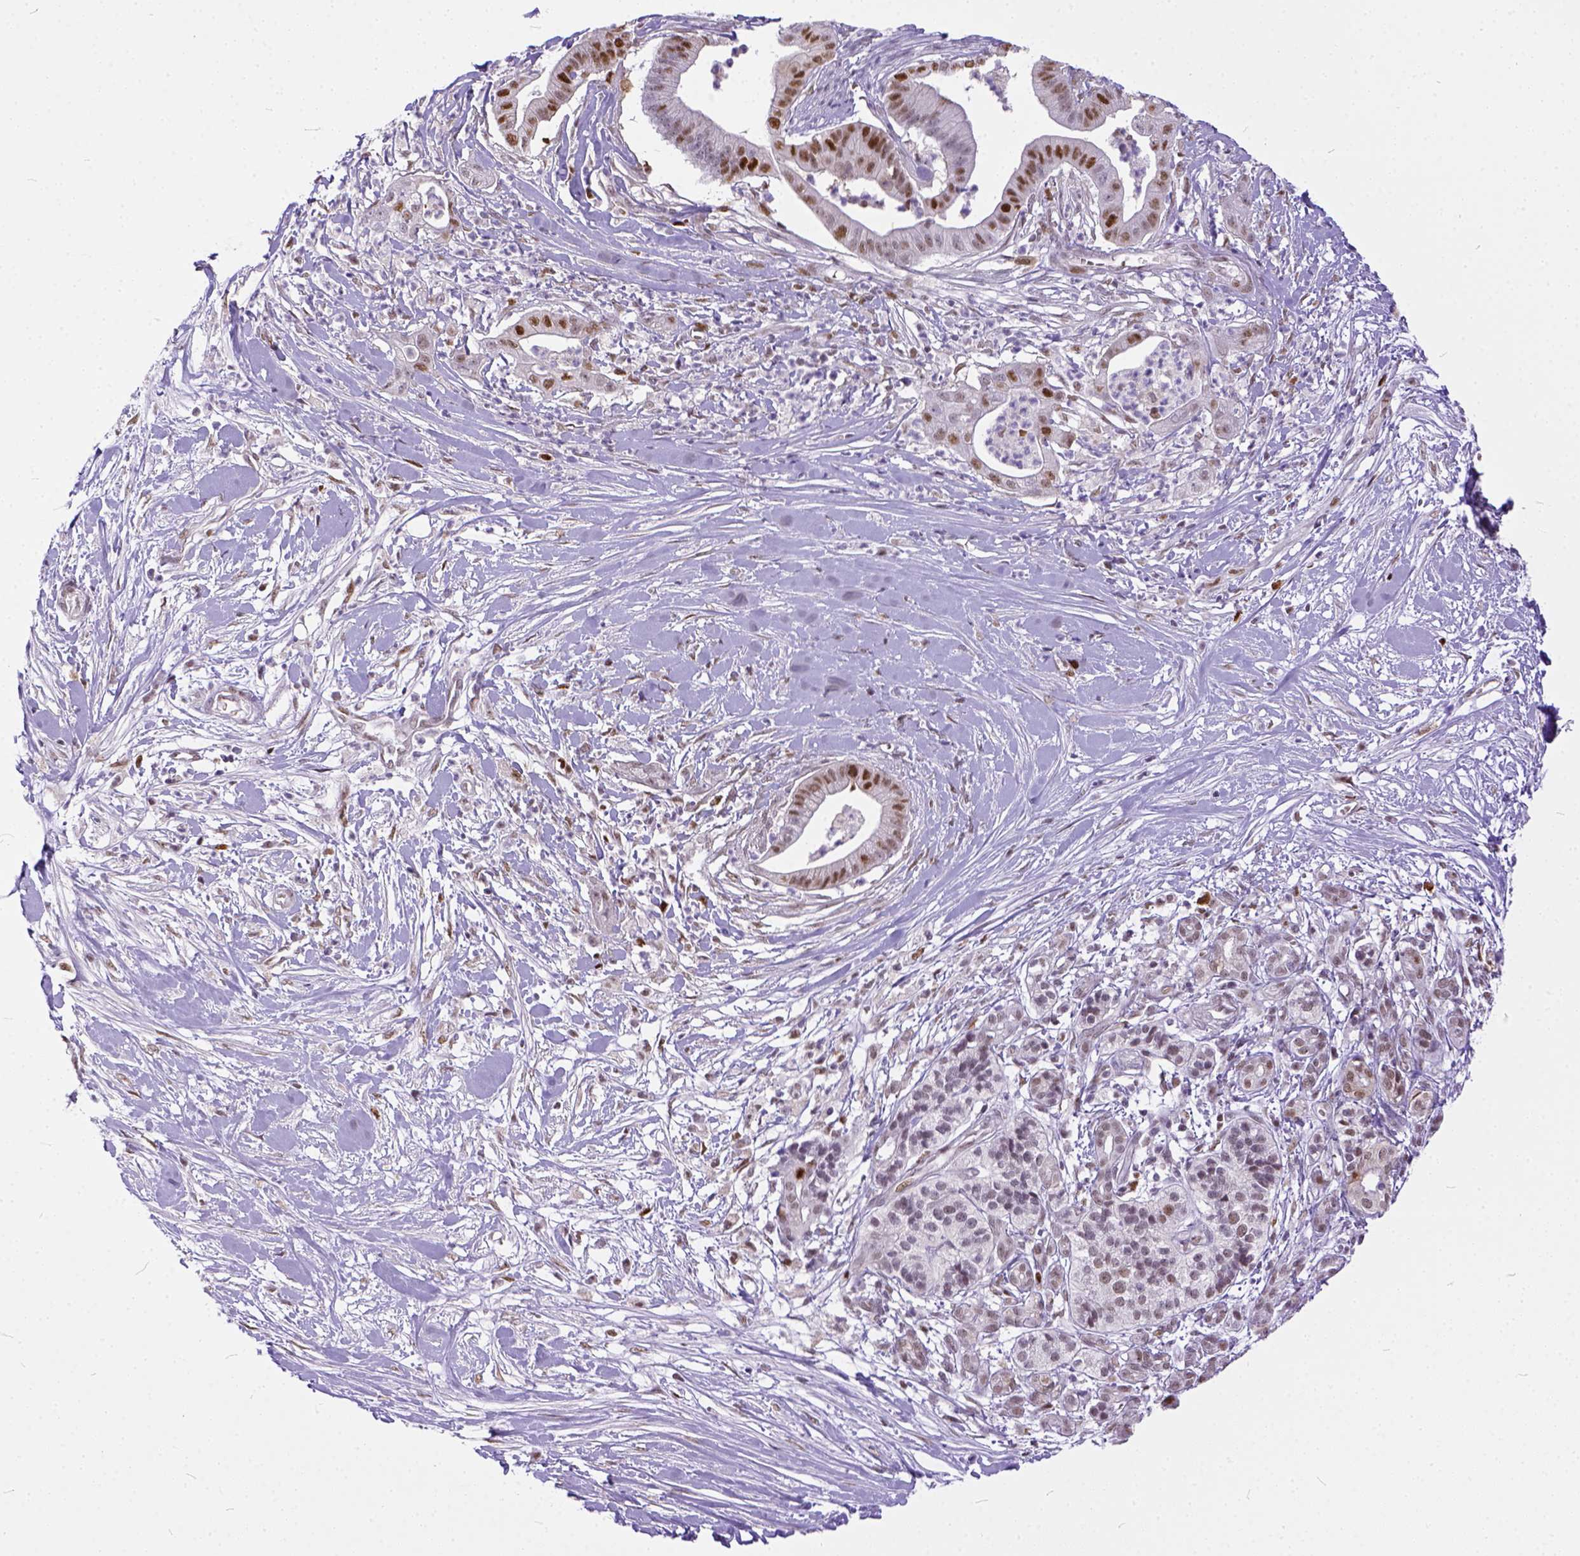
{"staining": {"intensity": "moderate", "quantity": "25%-75%", "location": "nuclear"}, "tissue": "pancreatic cancer", "cell_type": "Tumor cells", "image_type": "cancer", "snomed": [{"axis": "morphology", "description": "Normal tissue, NOS"}, {"axis": "morphology", "description": "Adenocarcinoma, NOS"}, {"axis": "topography", "description": "Lymph node"}, {"axis": "topography", "description": "Pancreas"}], "caption": "Protein positivity by immunohistochemistry reveals moderate nuclear staining in approximately 25%-75% of tumor cells in pancreatic adenocarcinoma.", "gene": "ERCC1", "patient": {"sex": "female", "age": 58}}